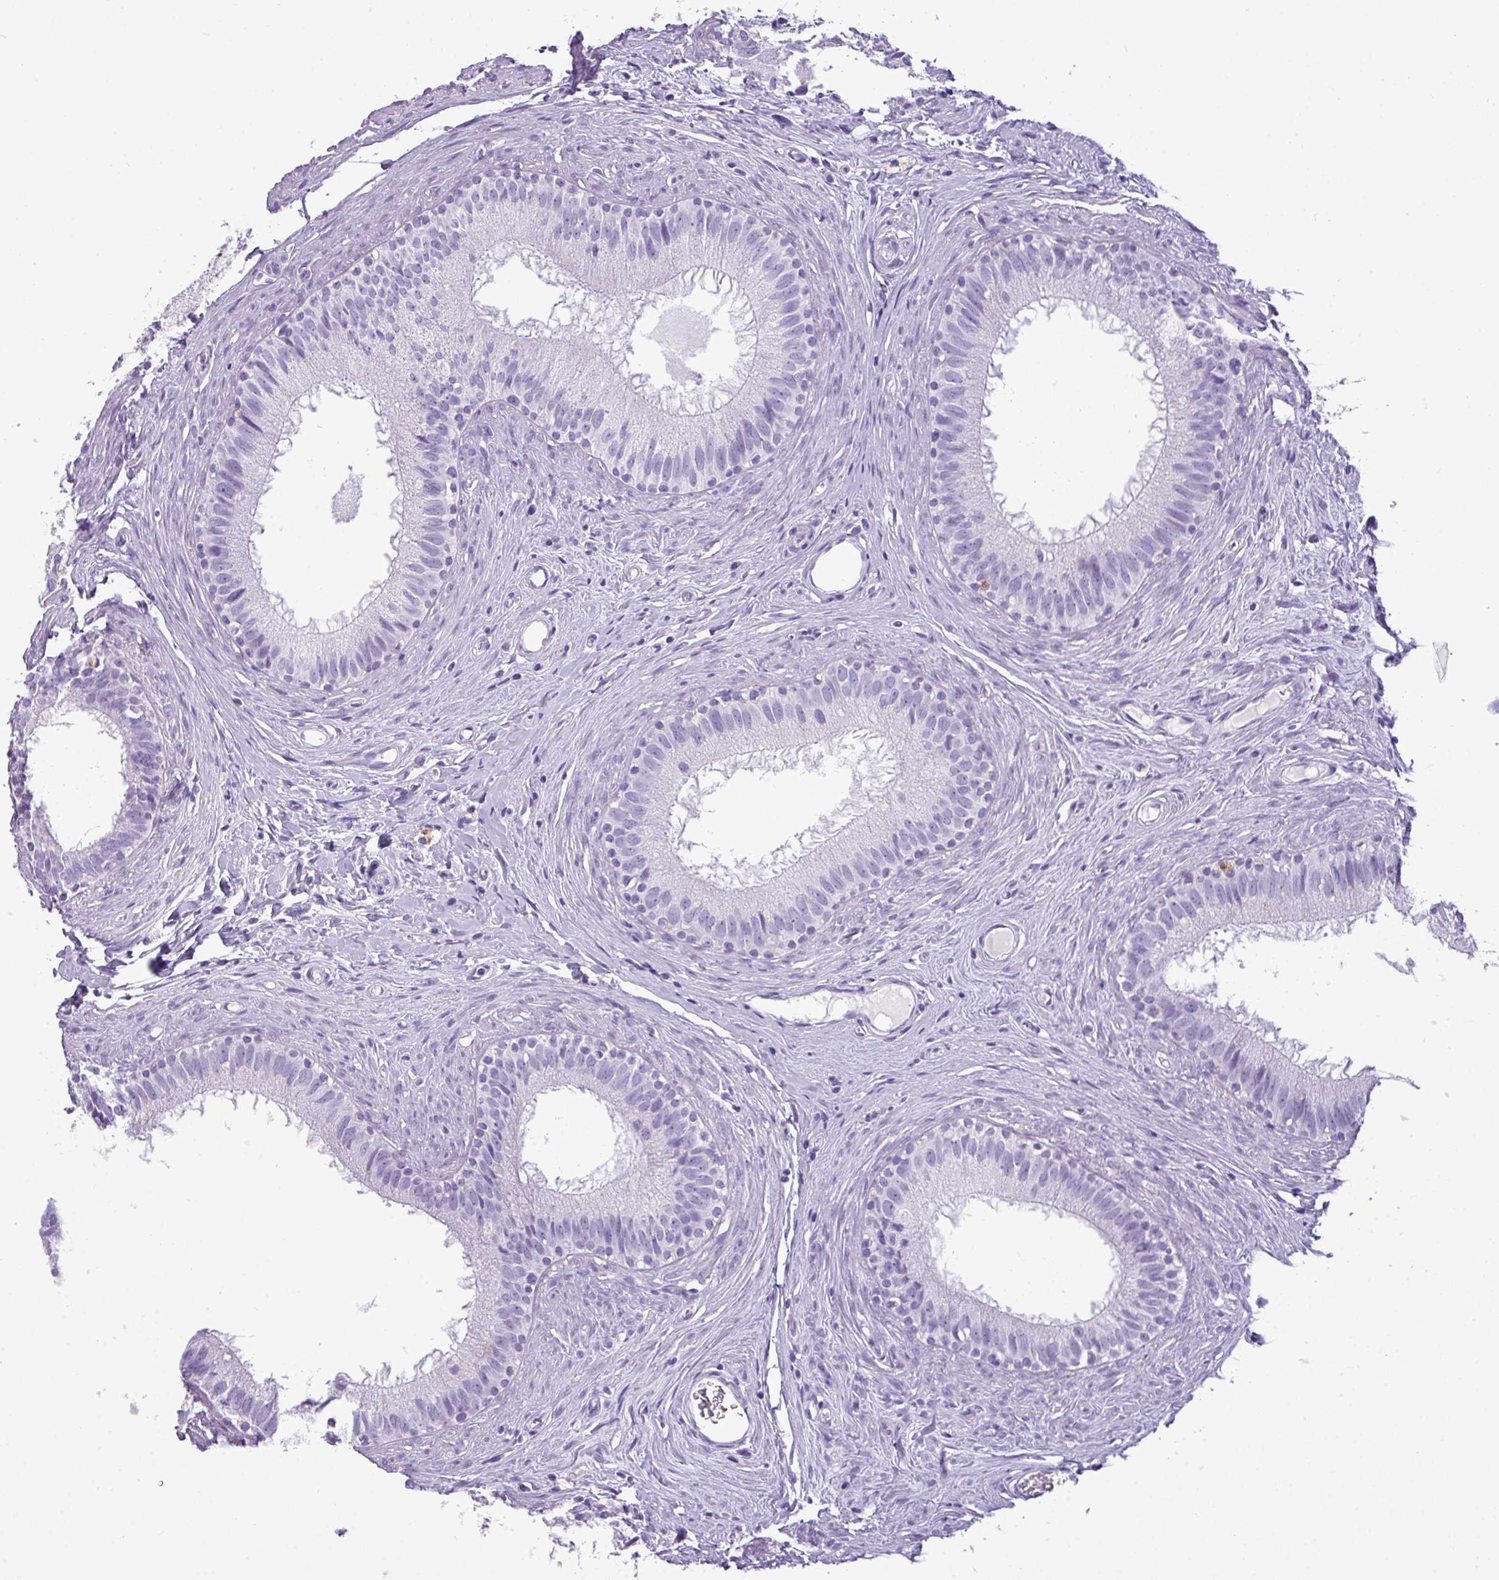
{"staining": {"intensity": "negative", "quantity": "none", "location": "none"}, "tissue": "epididymis", "cell_type": "Glandular cells", "image_type": "normal", "snomed": [{"axis": "morphology", "description": "Normal tissue, NOS"}, {"axis": "topography", "description": "Epididymis"}], "caption": "Immunohistochemistry (IHC) micrograph of normal human epididymis stained for a protein (brown), which displays no expression in glandular cells.", "gene": "RBMXL2", "patient": {"sex": "male", "age": 80}}